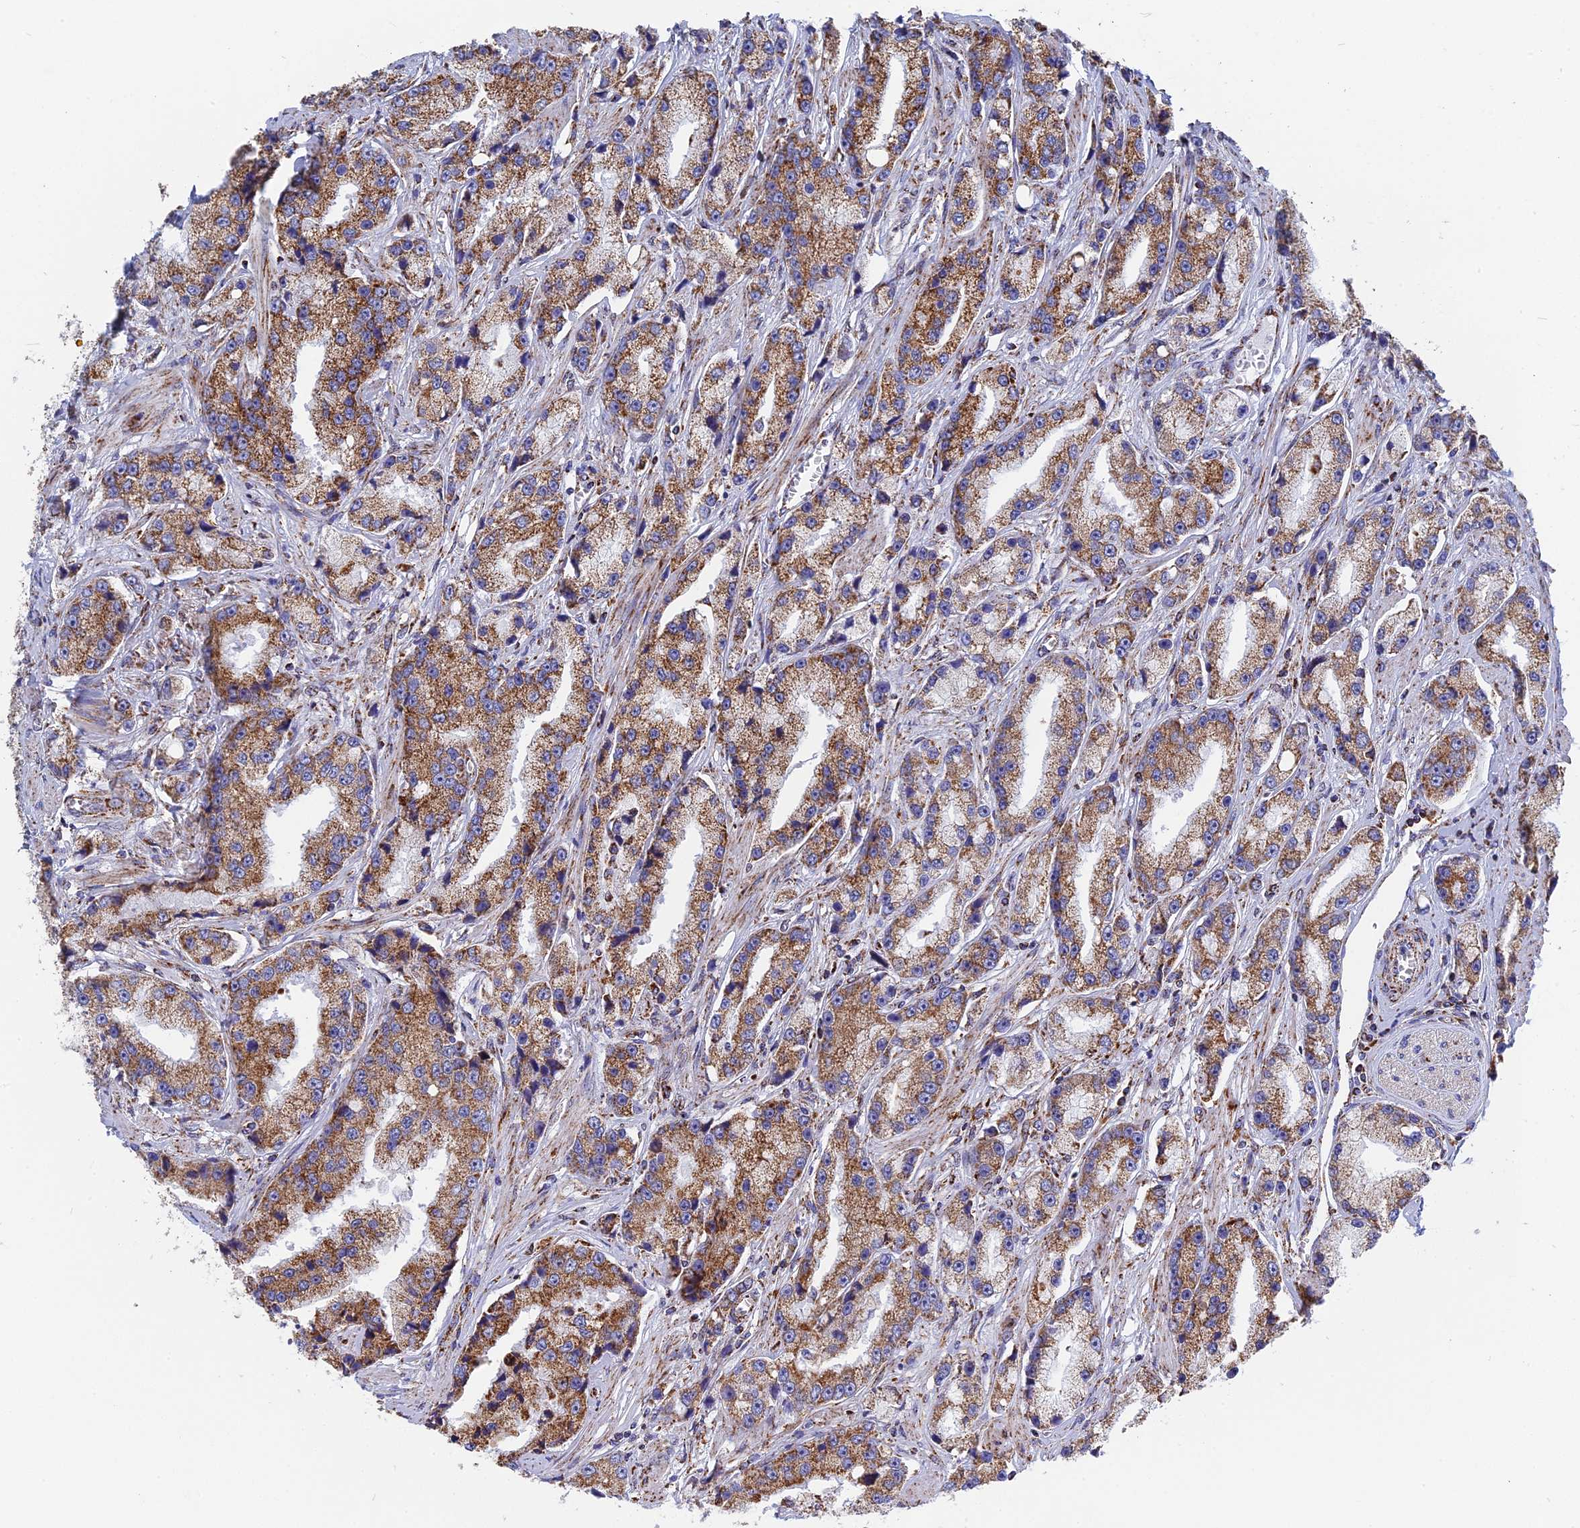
{"staining": {"intensity": "moderate", "quantity": ">75%", "location": "cytoplasmic/membranous"}, "tissue": "prostate cancer", "cell_type": "Tumor cells", "image_type": "cancer", "snomed": [{"axis": "morphology", "description": "Adenocarcinoma, High grade"}, {"axis": "topography", "description": "Prostate"}], "caption": "This histopathology image shows IHC staining of prostate cancer (adenocarcinoma (high-grade)), with medium moderate cytoplasmic/membranous staining in approximately >75% of tumor cells.", "gene": "NDUFA5", "patient": {"sex": "male", "age": 74}}